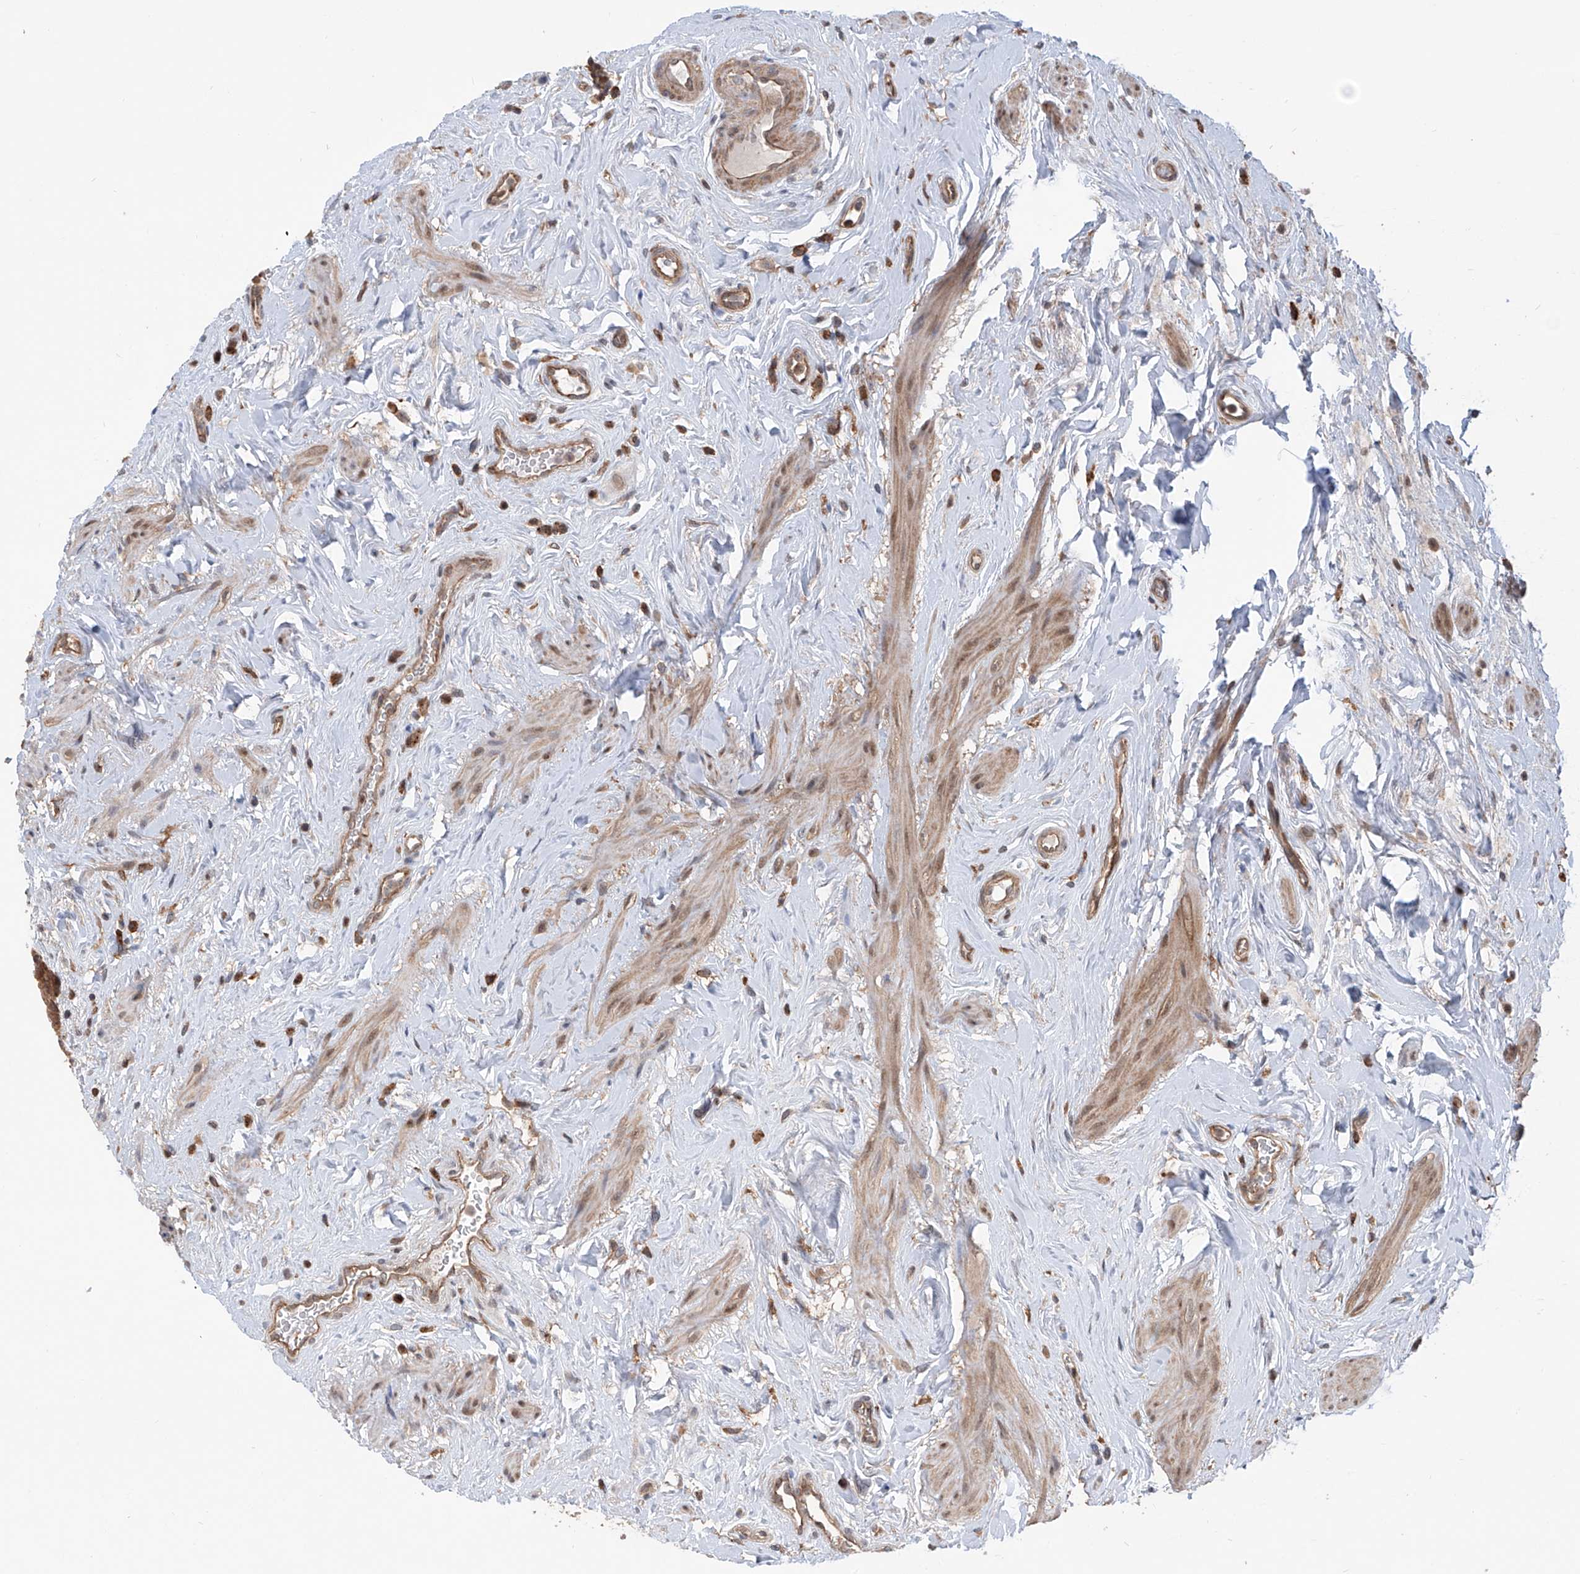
{"staining": {"intensity": "moderate", "quantity": ">75%", "location": "cytoplasmic/membranous,nuclear"}, "tissue": "urinary bladder", "cell_type": "Urothelial cells", "image_type": "normal", "snomed": [{"axis": "morphology", "description": "Normal tissue, NOS"}, {"axis": "topography", "description": "Urinary bladder"}], "caption": "Immunohistochemistry image of normal urinary bladder: urinary bladder stained using IHC displays medium levels of moderate protein expression localized specifically in the cytoplasmic/membranous,nuclear of urothelial cells, appearing as a cytoplasmic/membranous,nuclear brown color.", "gene": "HOXC8", "patient": {"sex": "male", "age": 83}}